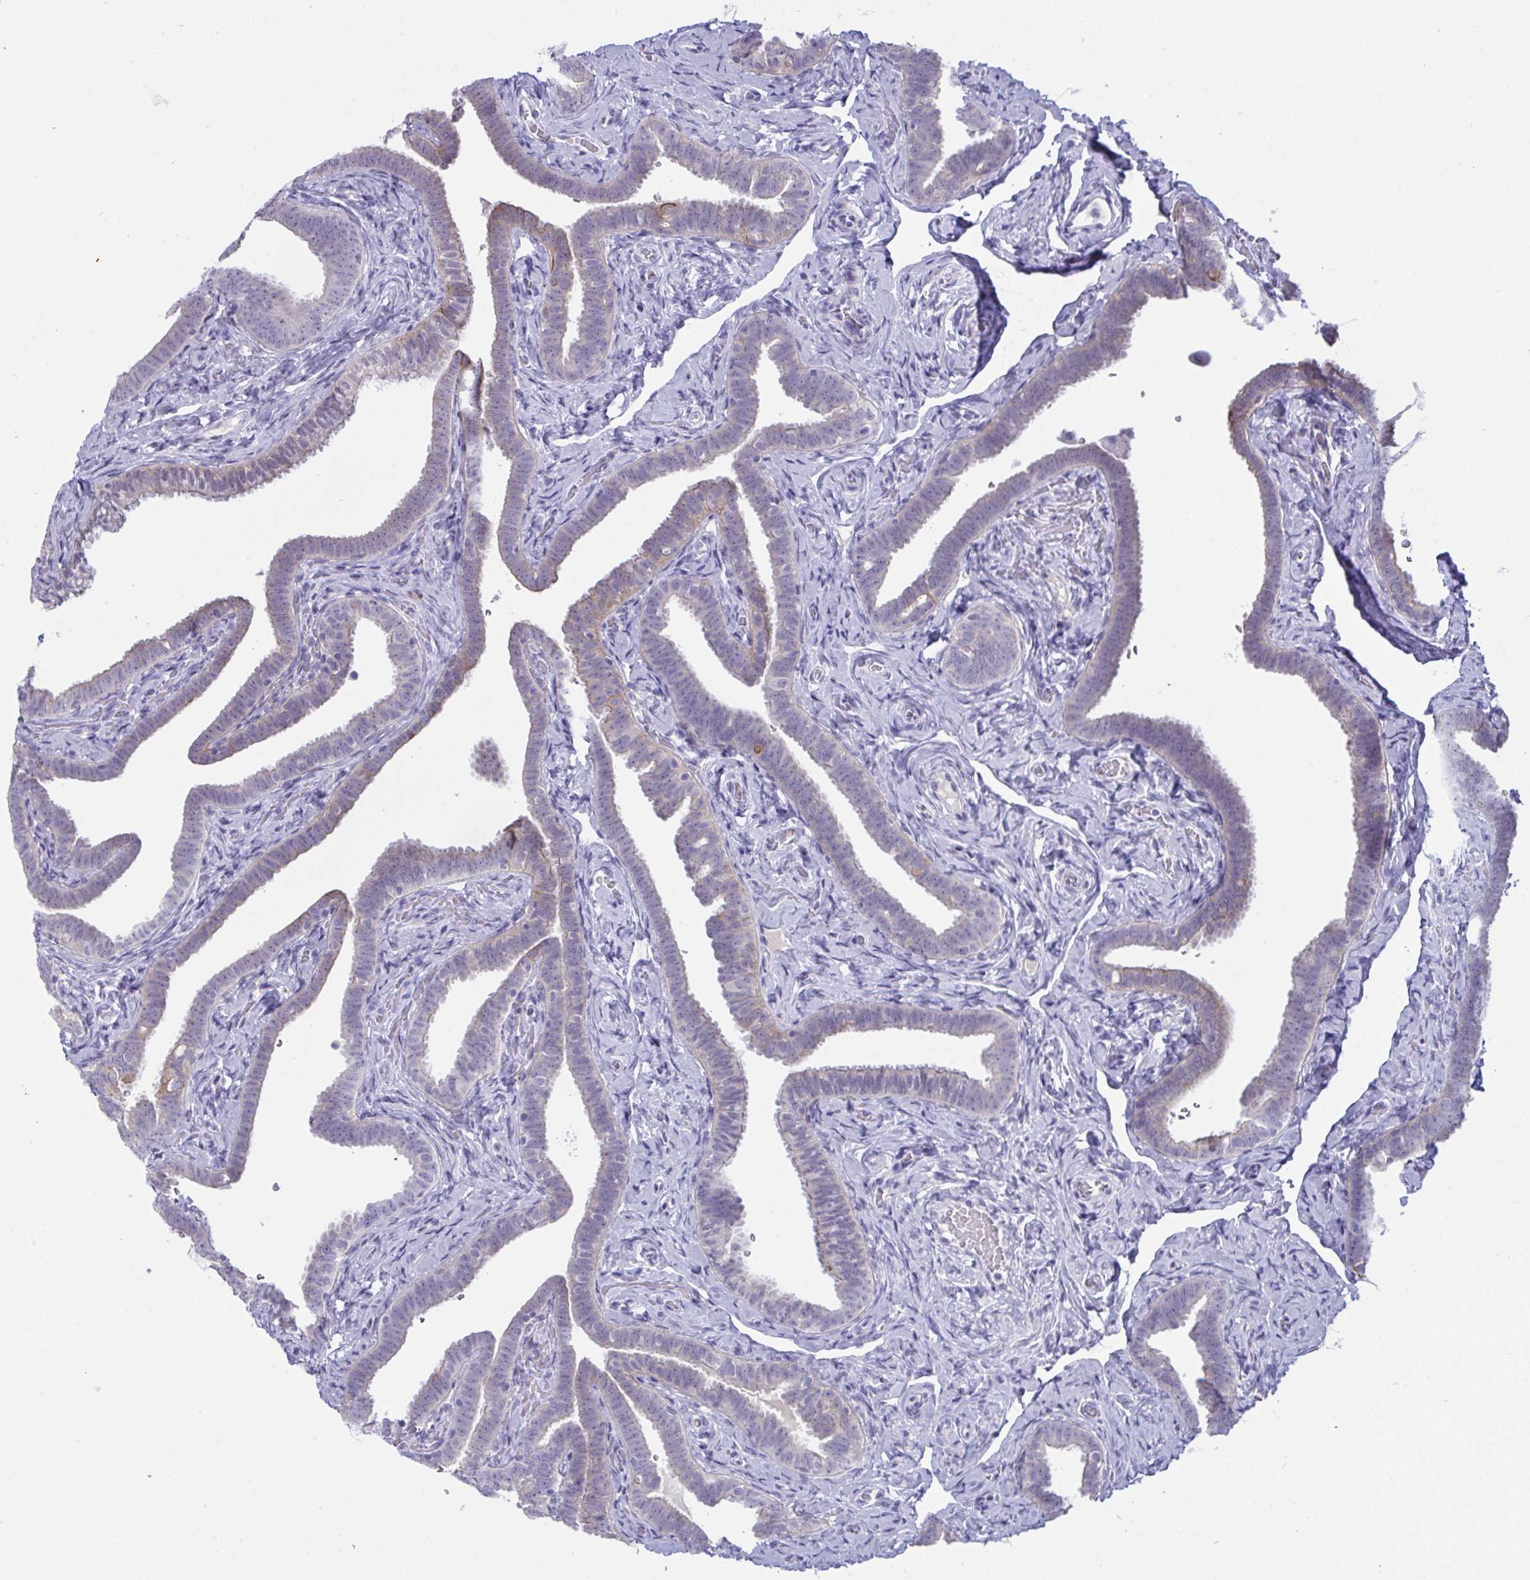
{"staining": {"intensity": "weak", "quantity": "25%-75%", "location": "cytoplasmic/membranous"}, "tissue": "fallopian tube", "cell_type": "Glandular cells", "image_type": "normal", "snomed": [{"axis": "morphology", "description": "Normal tissue, NOS"}, {"axis": "topography", "description": "Fallopian tube"}], "caption": "Immunohistochemical staining of normal fallopian tube shows 25%-75% levels of weak cytoplasmic/membranous protein positivity in approximately 25%-75% of glandular cells.", "gene": "TENT5D", "patient": {"sex": "female", "age": 69}}